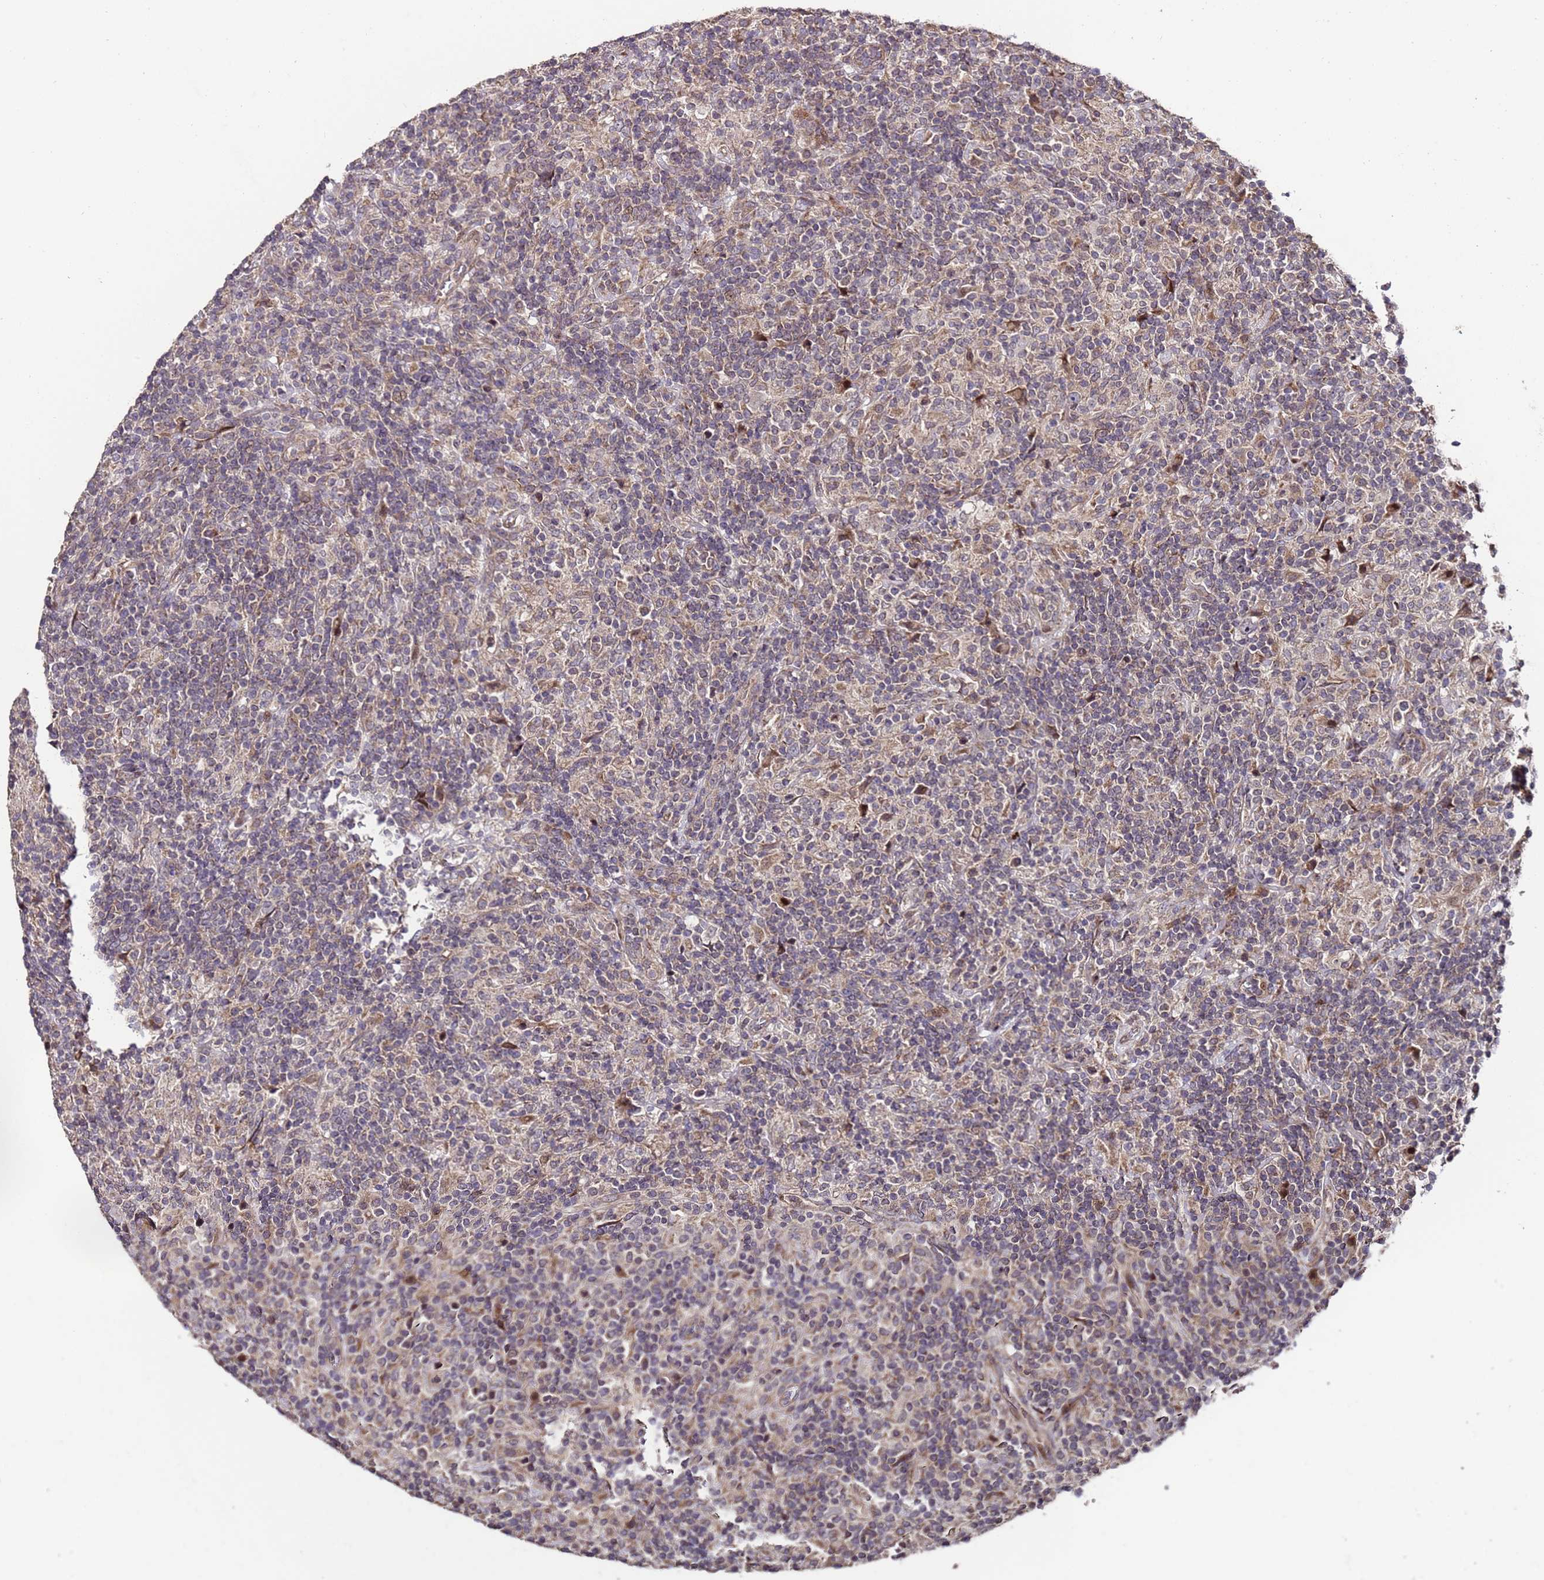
{"staining": {"intensity": "negative", "quantity": "none", "location": "none"}, "tissue": "lymphoma", "cell_type": "Tumor cells", "image_type": "cancer", "snomed": [{"axis": "morphology", "description": "Hodgkin's disease, NOS"}, {"axis": "topography", "description": "Lymph node"}], "caption": "The histopathology image exhibits no staining of tumor cells in lymphoma.", "gene": "PRODH", "patient": {"sex": "male", "age": 70}}